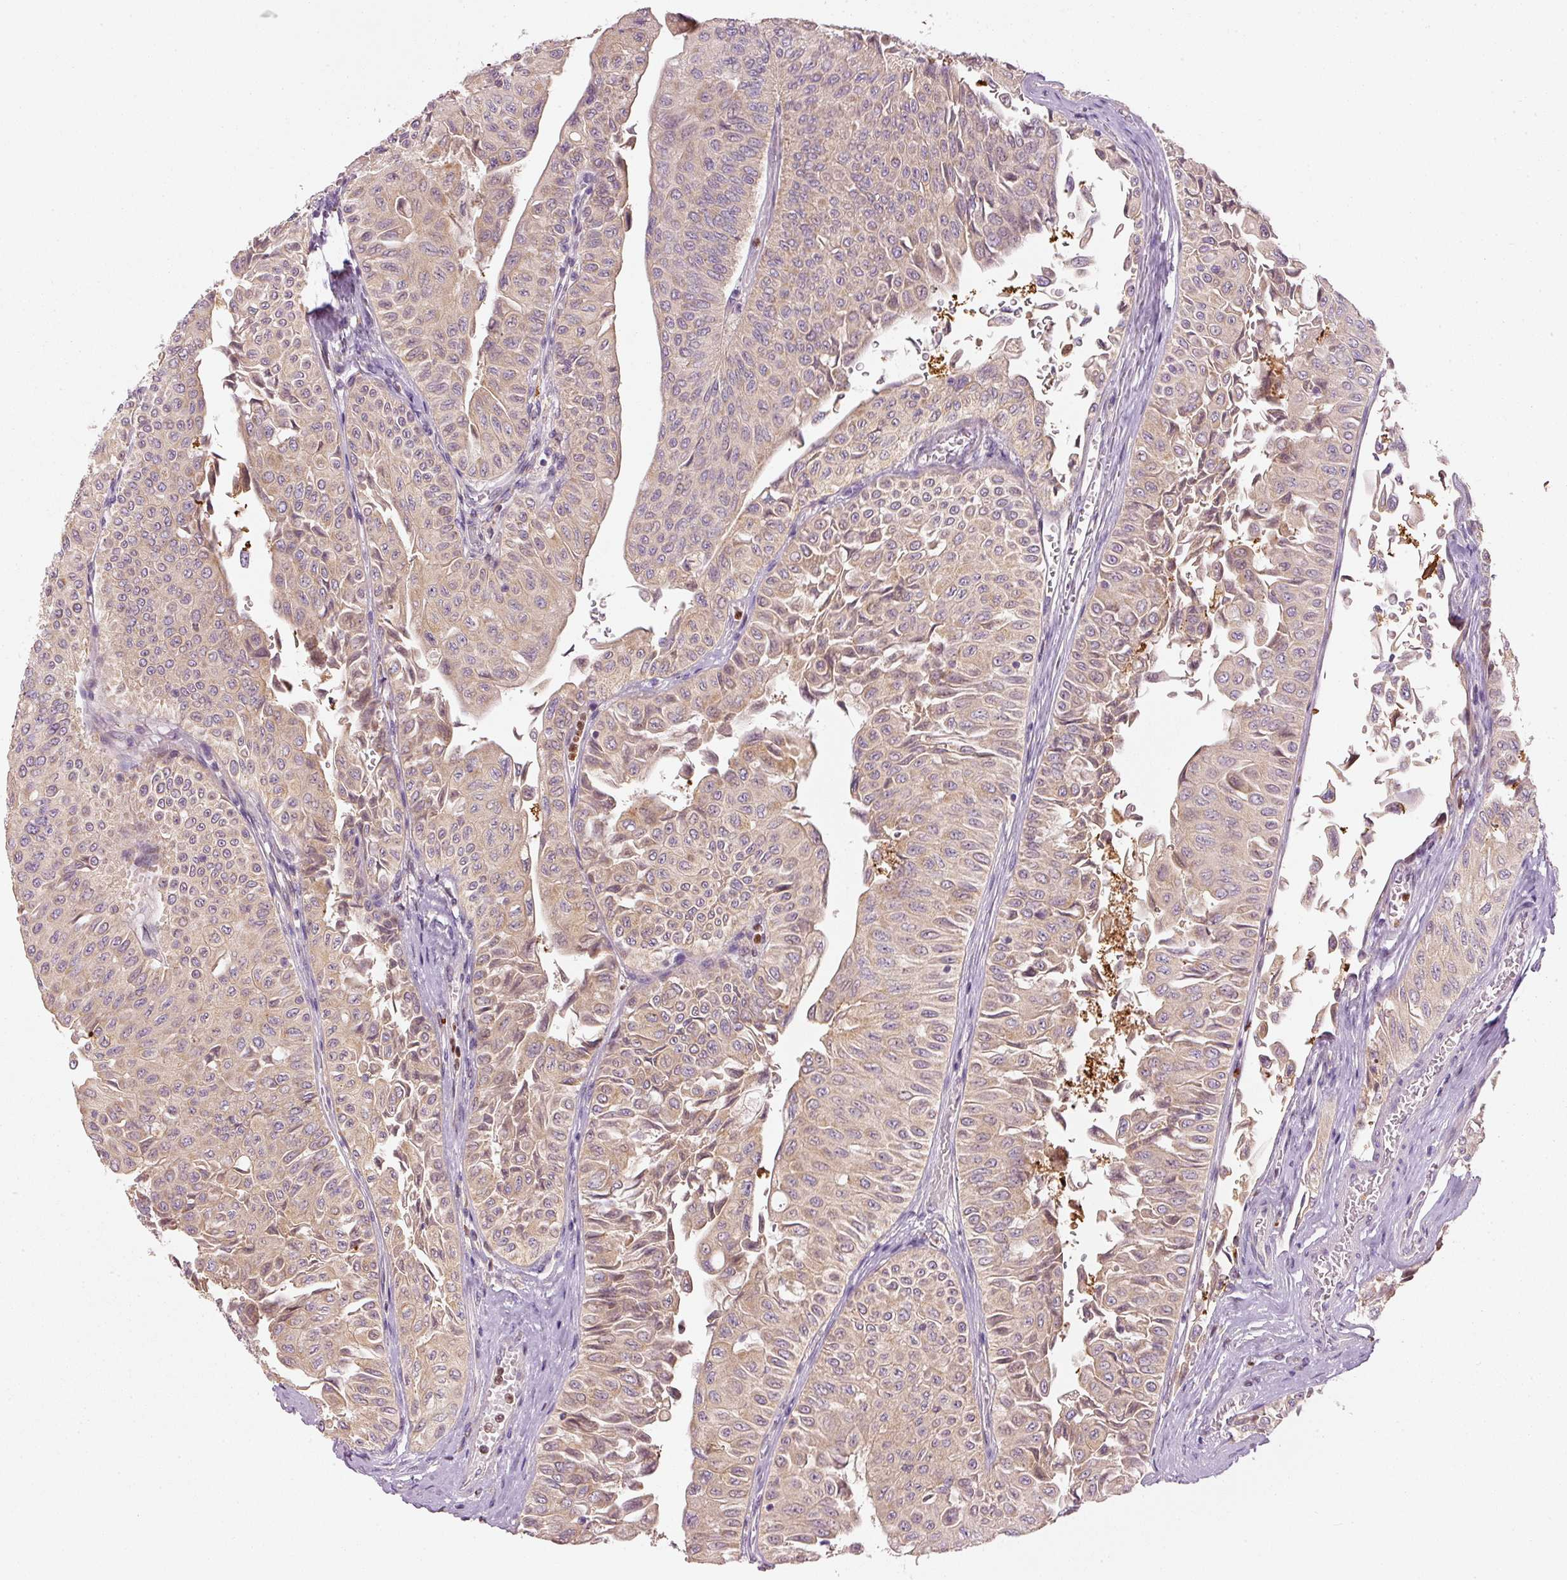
{"staining": {"intensity": "moderate", "quantity": "25%-75%", "location": "cytoplasmic/membranous"}, "tissue": "urothelial cancer", "cell_type": "Tumor cells", "image_type": "cancer", "snomed": [{"axis": "morphology", "description": "Urothelial carcinoma, NOS"}, {"axis": "topography", "description": "Urinary bladder"}], "caption": "An image showing moderate cytoplasmic/membranous expression in about 25%-75% of tumor cells in transitional cell carcinoma, as visualized by brown immunohistochemical staining.", "gene": "MTHFD1L", "patient": {"sex": "male", "age": 59}}